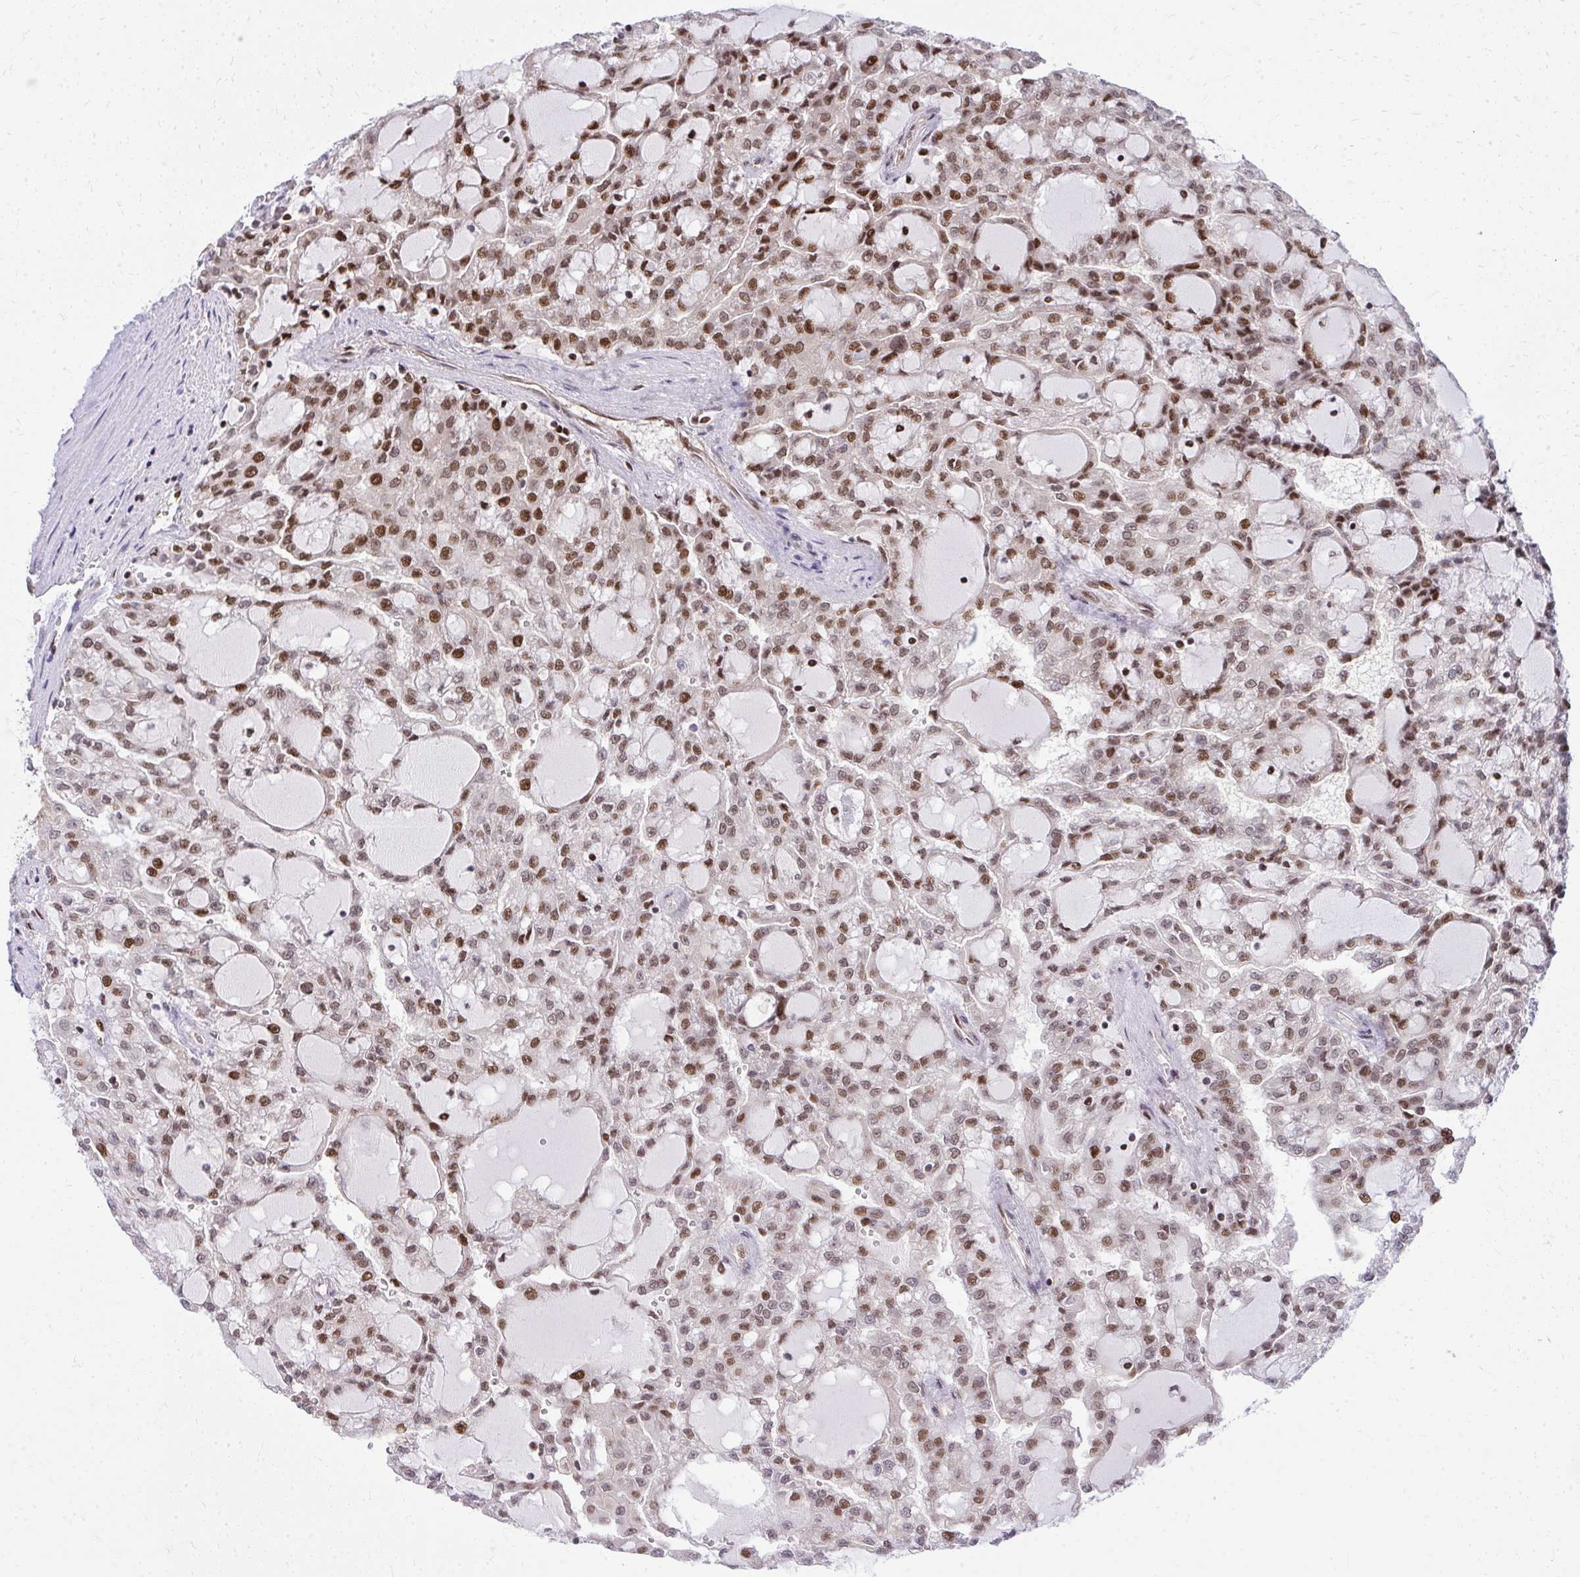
{"staining": {"intensity": "moderate", "quantity": ">75%", "location": "nuclear"}, "tissue": "renal cancer", "cell_type": "Tumor cells", "image_type": "cancer", "snomed": [{"axis": "morphology", "description": "Adenocarcinoma, NOS"}, {"axis": "topography", "description": "Kidney"}], "caption": "Moderate nuclear positivity for a protein is identified in approximately >75% of tumor cells of renal cancer (adenocarcinoma) using immunohistochemistry.", "gene": "PIGY", "patient": {"sex": "male", "age": 63}}